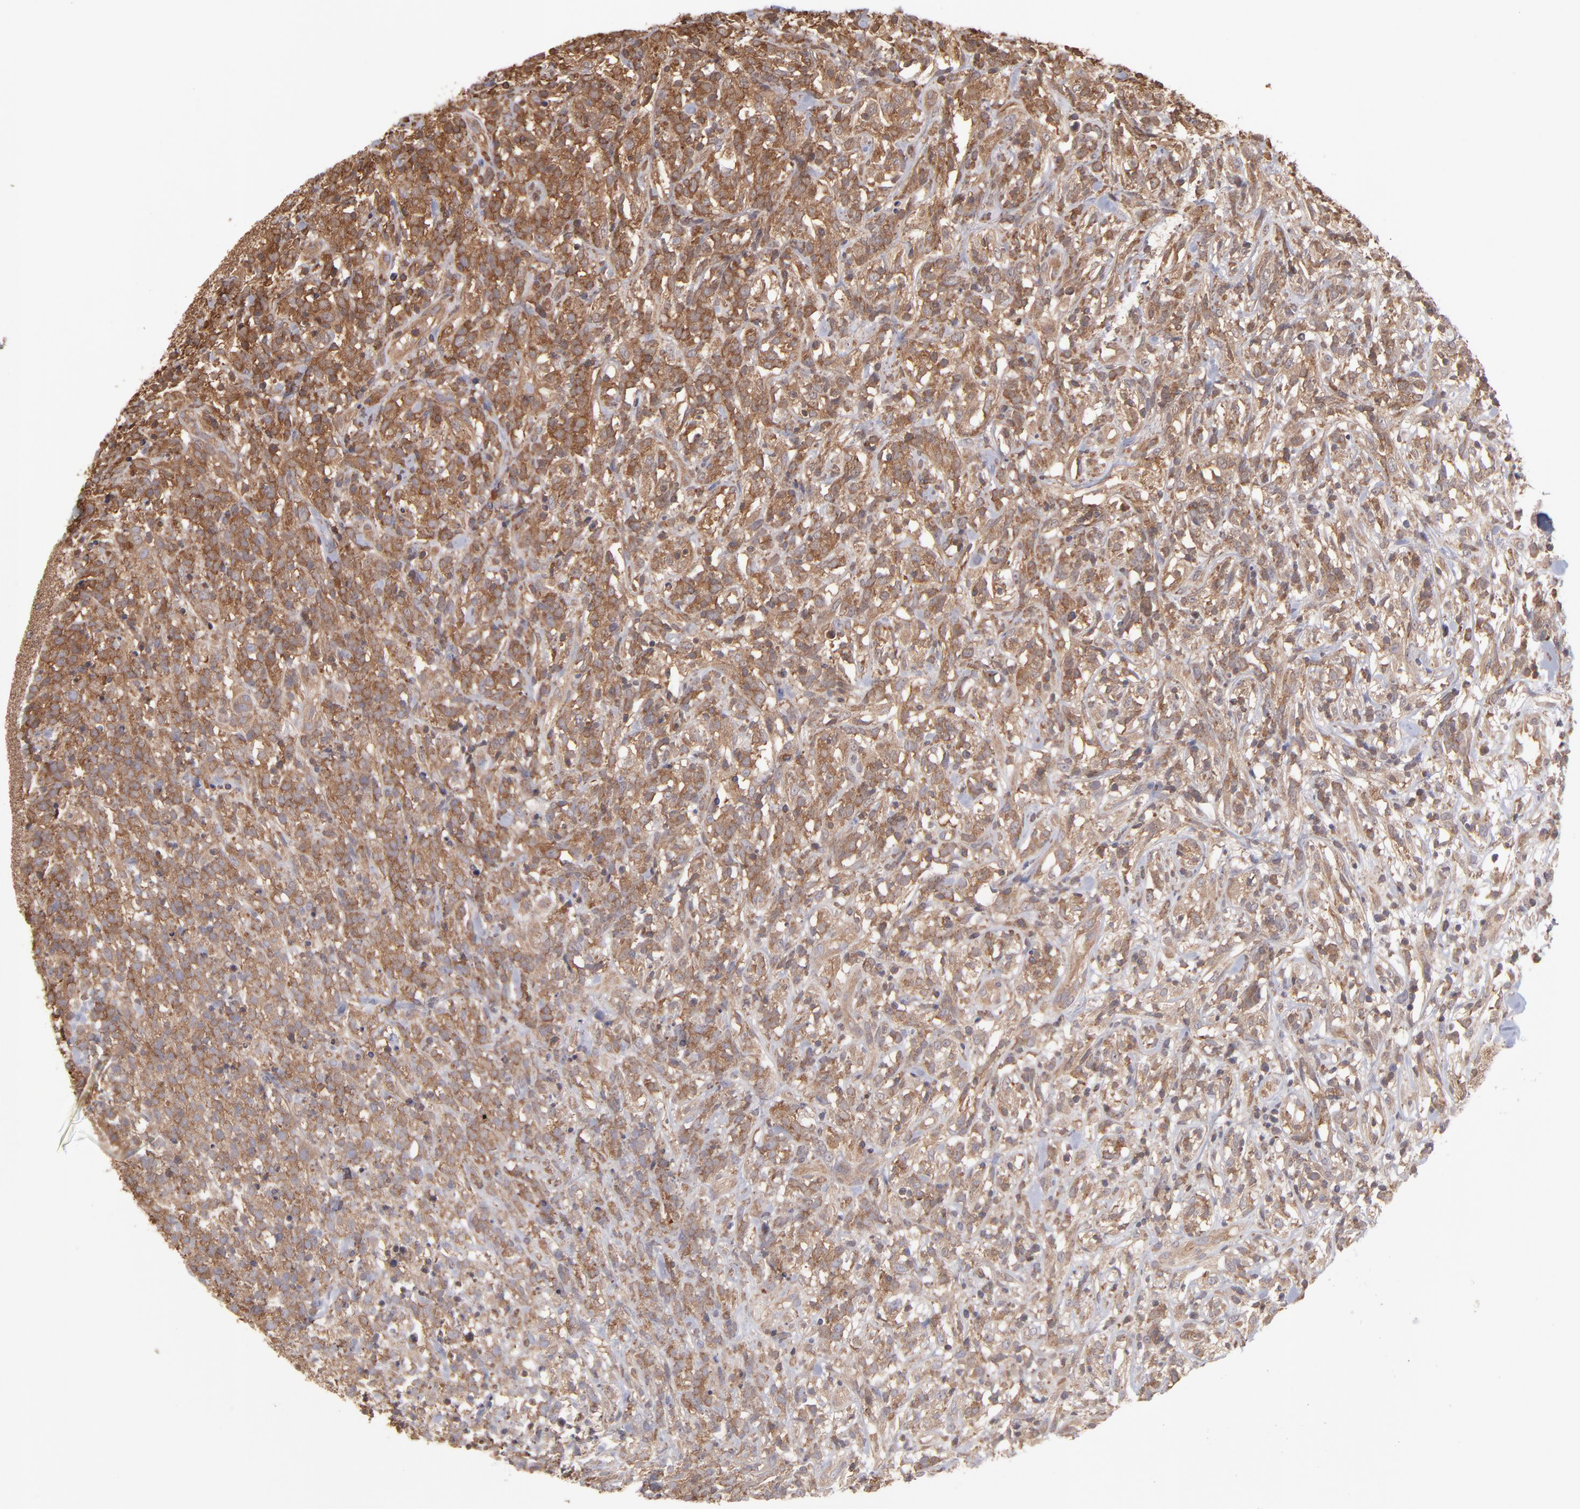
{"staining": {"intensity": "moderate", "quantity": ">75%", "location": "cytoplasmic/membranous"}, "tissue": "lymphoma", "cell_type": "Tumor cells", "image_type": "cancer", "snomed": [{"axis": "morphology", "description": "Malignant lymphoma, non-Hodgkin's type, High grade"}, {"axis": "topography", "description": "Lymph node"}], "caption": "Approximately >75% of tumor cells in human malignant lymphoma, non-Hodgkin's type (high-grade) show moderate cytoplasmic/membranous protein expression as visualized by brown immunohistochemical staining.", "gene": "MAP2K2", "patient": {"sex": "female", "age": 73}}